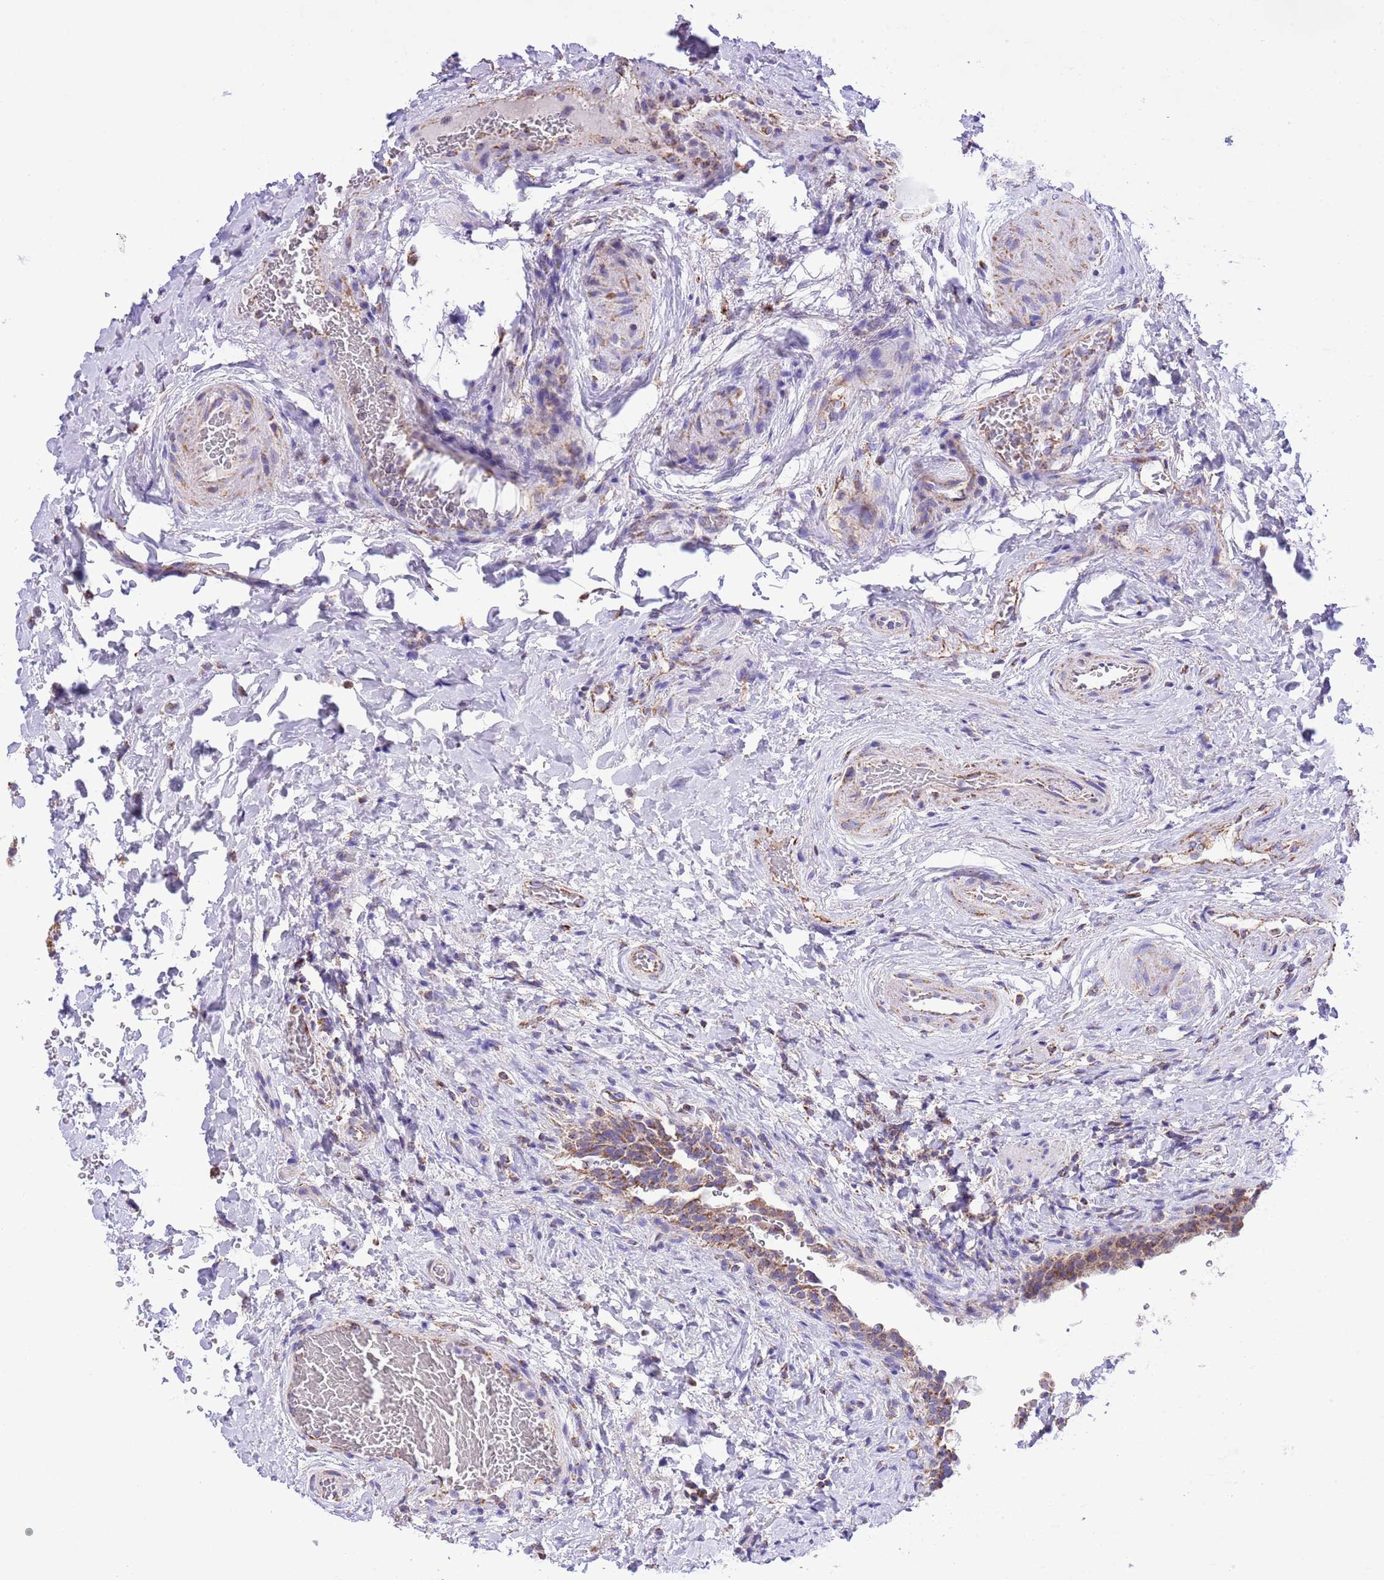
{"staining": {"intensity": "moderate", "quantity": ">75%", "location": "cytoplasmic/membranous"}, "tissue": "urinary bladder", "cell_type": "Urothelial cells", "image_type": "normal", "snomed": [{"axis": "morphology", "description": "Normal tissue, NOS"}, {"axis": "morphology", "description": "Inflammation, NOS"}, {"axis": "topography", "description": "Urinary bladder"}], "caption": "Normal urinary bladder demonstrates moderate cytoplasmic/membranous positivity in approximately >75% of urothelial cells, visualized by immunohistochemistry.", "gene": "TEKTIP1", "patient": {"sex": "male", "age": 64}}